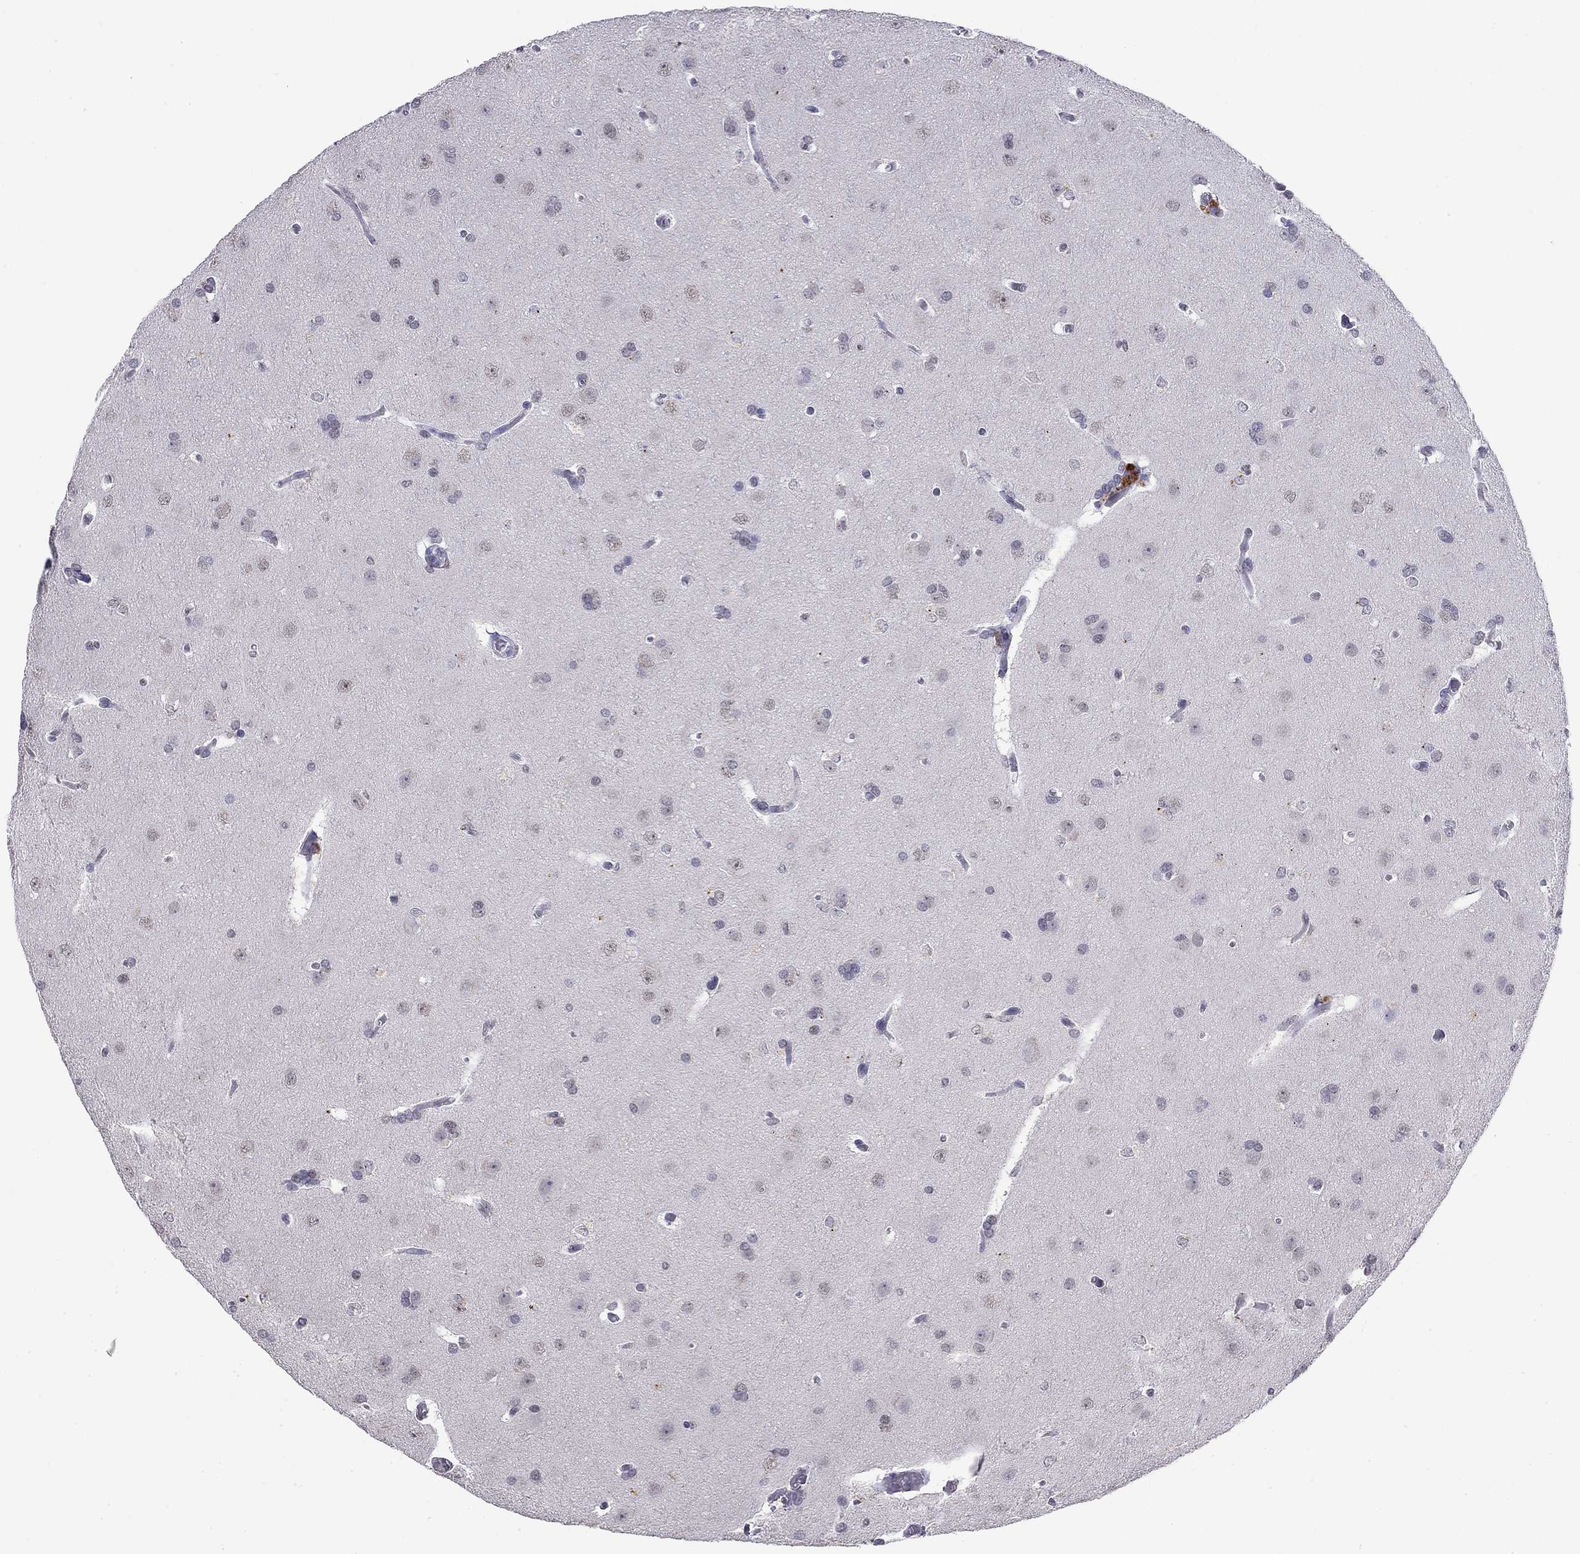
{"staining": {"intensity": "negative", "quantity": "none", "location": "none"}, "tissue": "glioma", "cell_type": "Tumor cells", "image_type": "cancer", "snomed": [{"axis": "morphology", "description": "Glioma, malignant, Low grade"}, {"axis": "topography", "description": "Brain"}], "caption": "An immunohistochemistry histopathology image of glioma is shown. There is no staining in tumor cells of glioma.", "gene": "WNK3", "patient": {"sex": "female", "age": 32}}